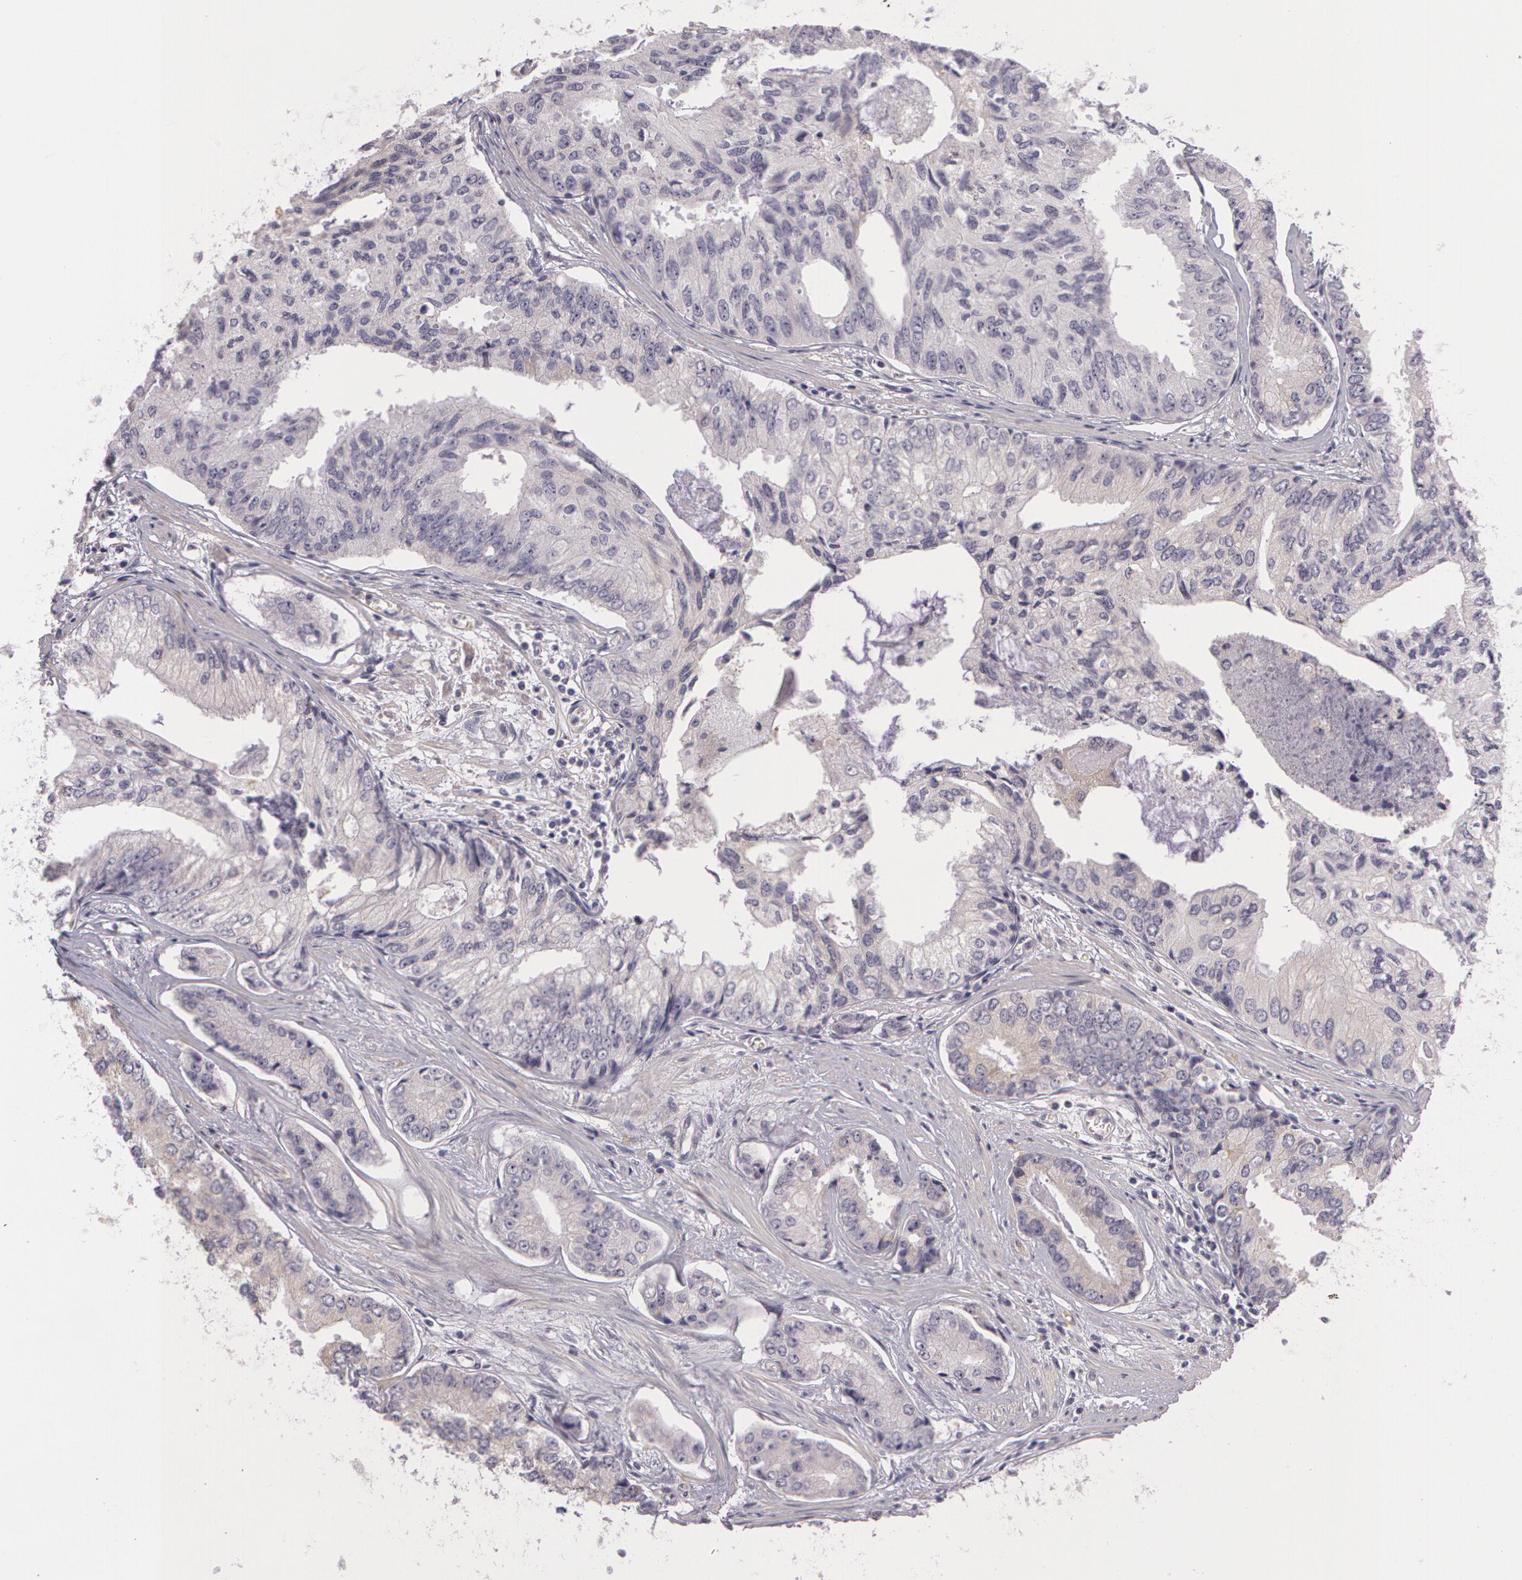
{"staining": {"intensity": "negative", "quantity": "none", "location": "none"}, "tissue": "prostate cancer", "cell_type": "Tumor cells", "image_type": "cancer", "snomed": [{"axis": "morphology", "description": "Adenocarcinoma, High grade"}, {"axis": "topography", "description": "Prostate"}], "caption": "Immunohistochemical staining of human prostate cancer (adenocarcinoma (high-grade)) demonstrates no significant positivity in tumor cells.", "gene": "G2E3", "patient": {"sex": "male", "age": 56}}